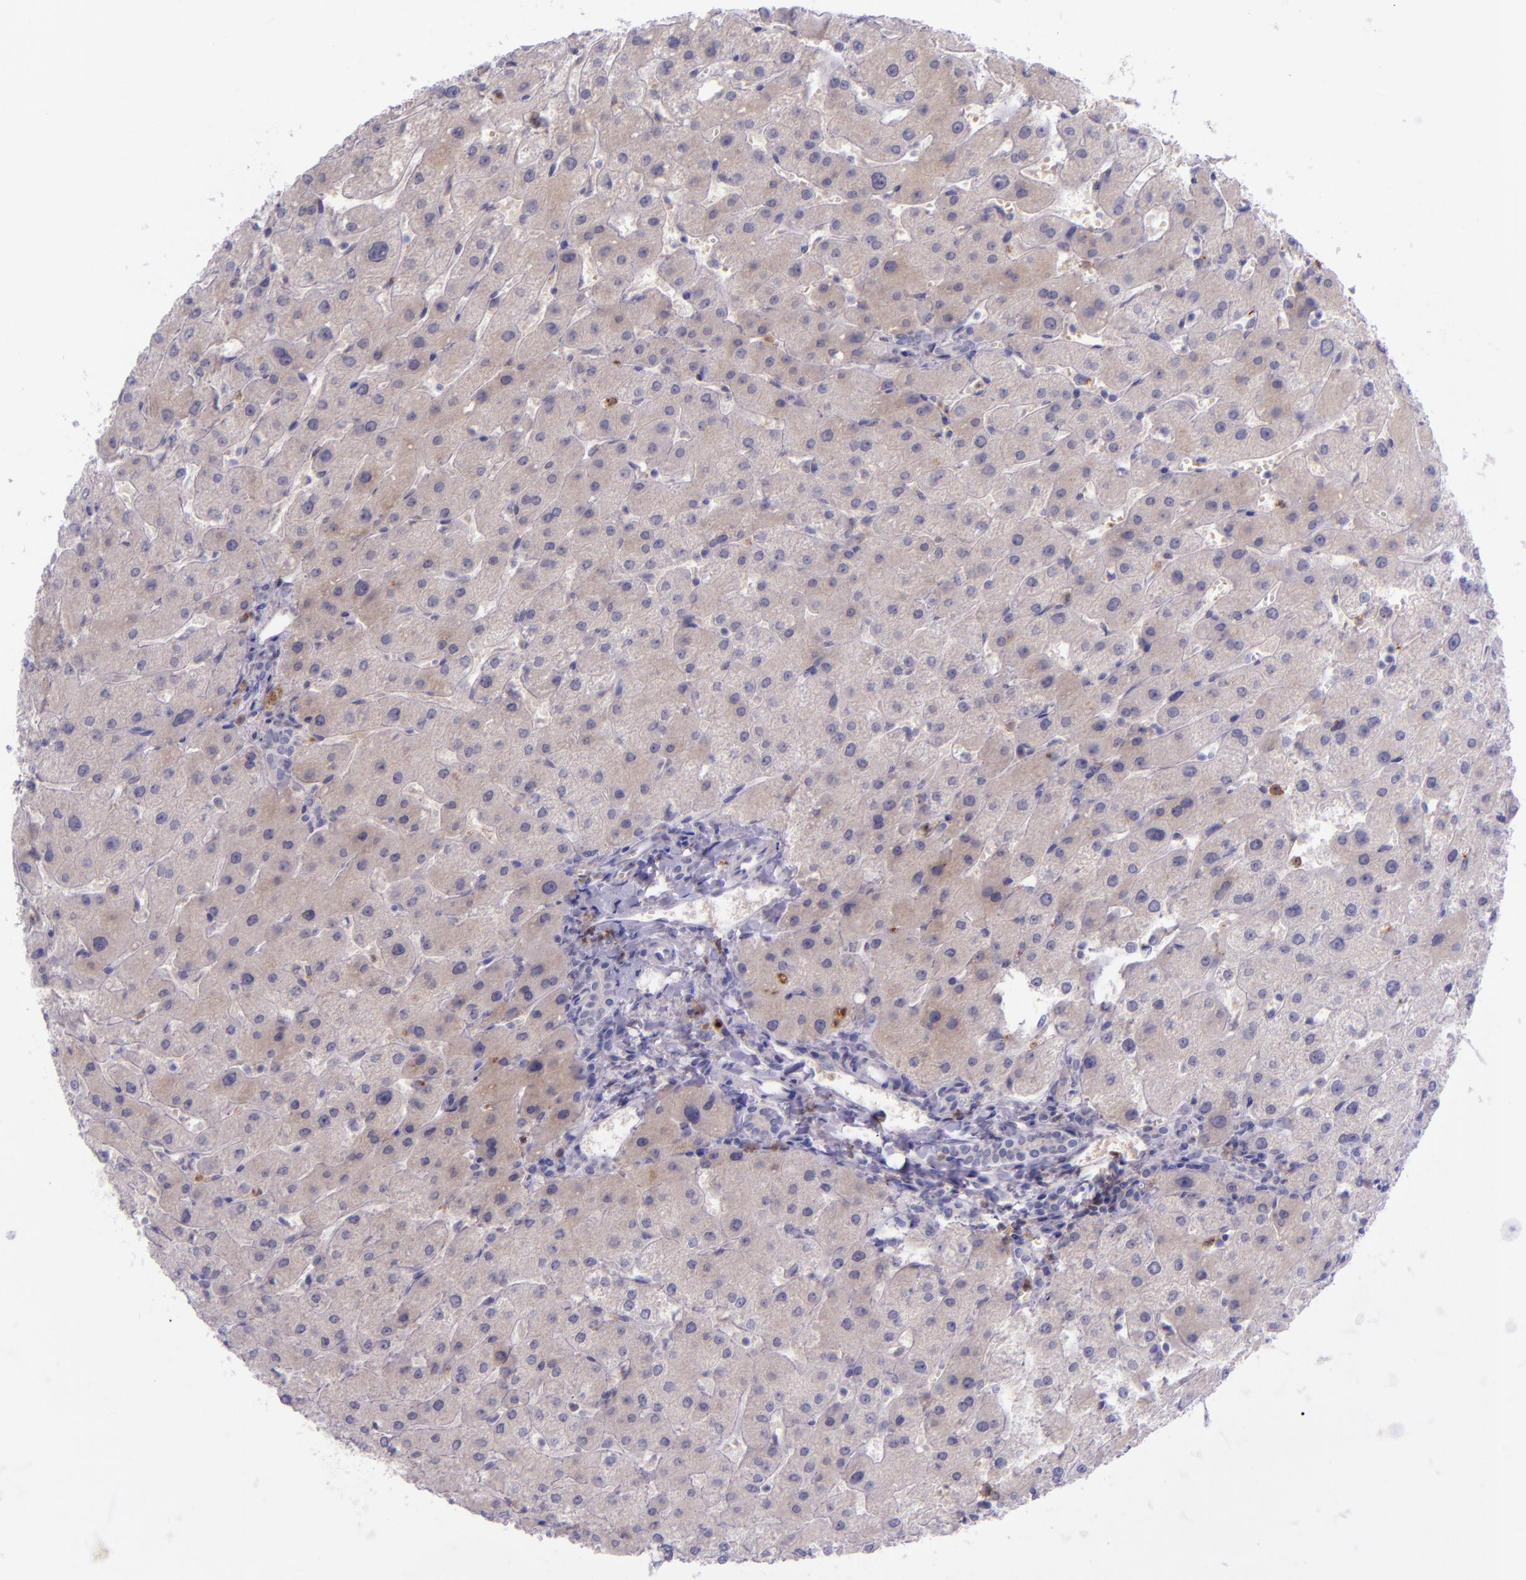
{"staining": {"intensity": "negative", "quantity": "none", "location": "none"}, "tissue": "liver", "cell_type": "Cholangiocytes", "image_type": "normal", "snomed": [{"axis": "morphology", "description": "Normal tissue, NOS"}, {"axis": "topography", "description": "Liver"}], "caption": "Human liver stained for a protein using IHC exhibits no staining in cholangiocytes.", "gene": "SELL", "patient": {"sex": "male", "age": 67}}